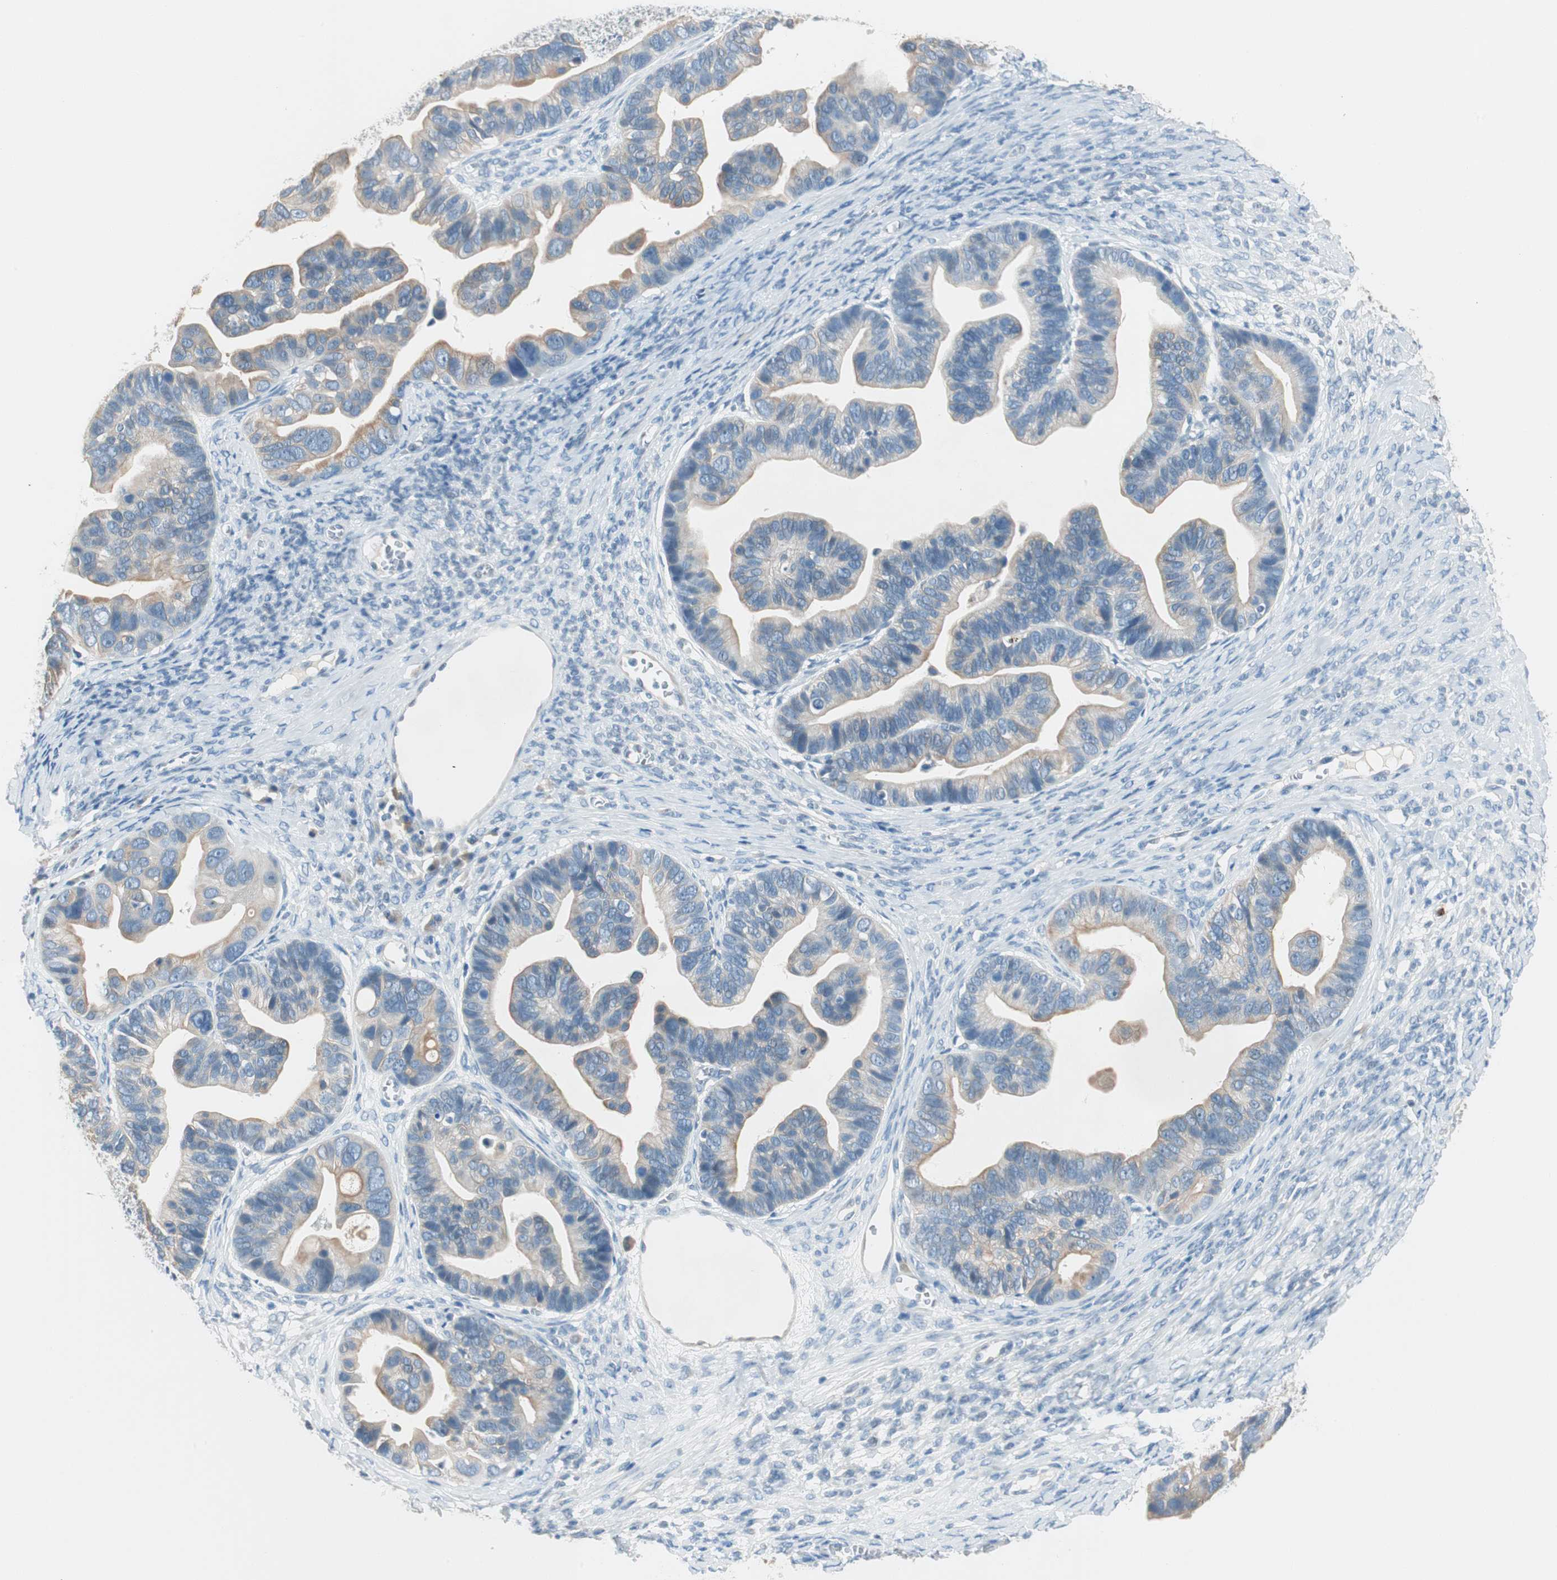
{"staining": {"intensity": "weak", "quantity": ">75%", "location": "cytoplasmic/membranous"}, "tissue": "ovarian cancer", "cell_type": "Tumor cells", "image_type": "cancer", "snomed": [{"axis": "morphology", "description": "Cystadenocarcinoma, serous, NOS"}, {"axis": "topography", "description": "Ovary"}], "caption": "Serous cystadenocarcinoma (ovarian) stained with DAB immunohistochemistry reveals low levels of weak cytoplasmic/membranous expression in about >75% of tumor cells.", "gene": "GNAO1", "patient": {"sex": "female", "age": 56}}